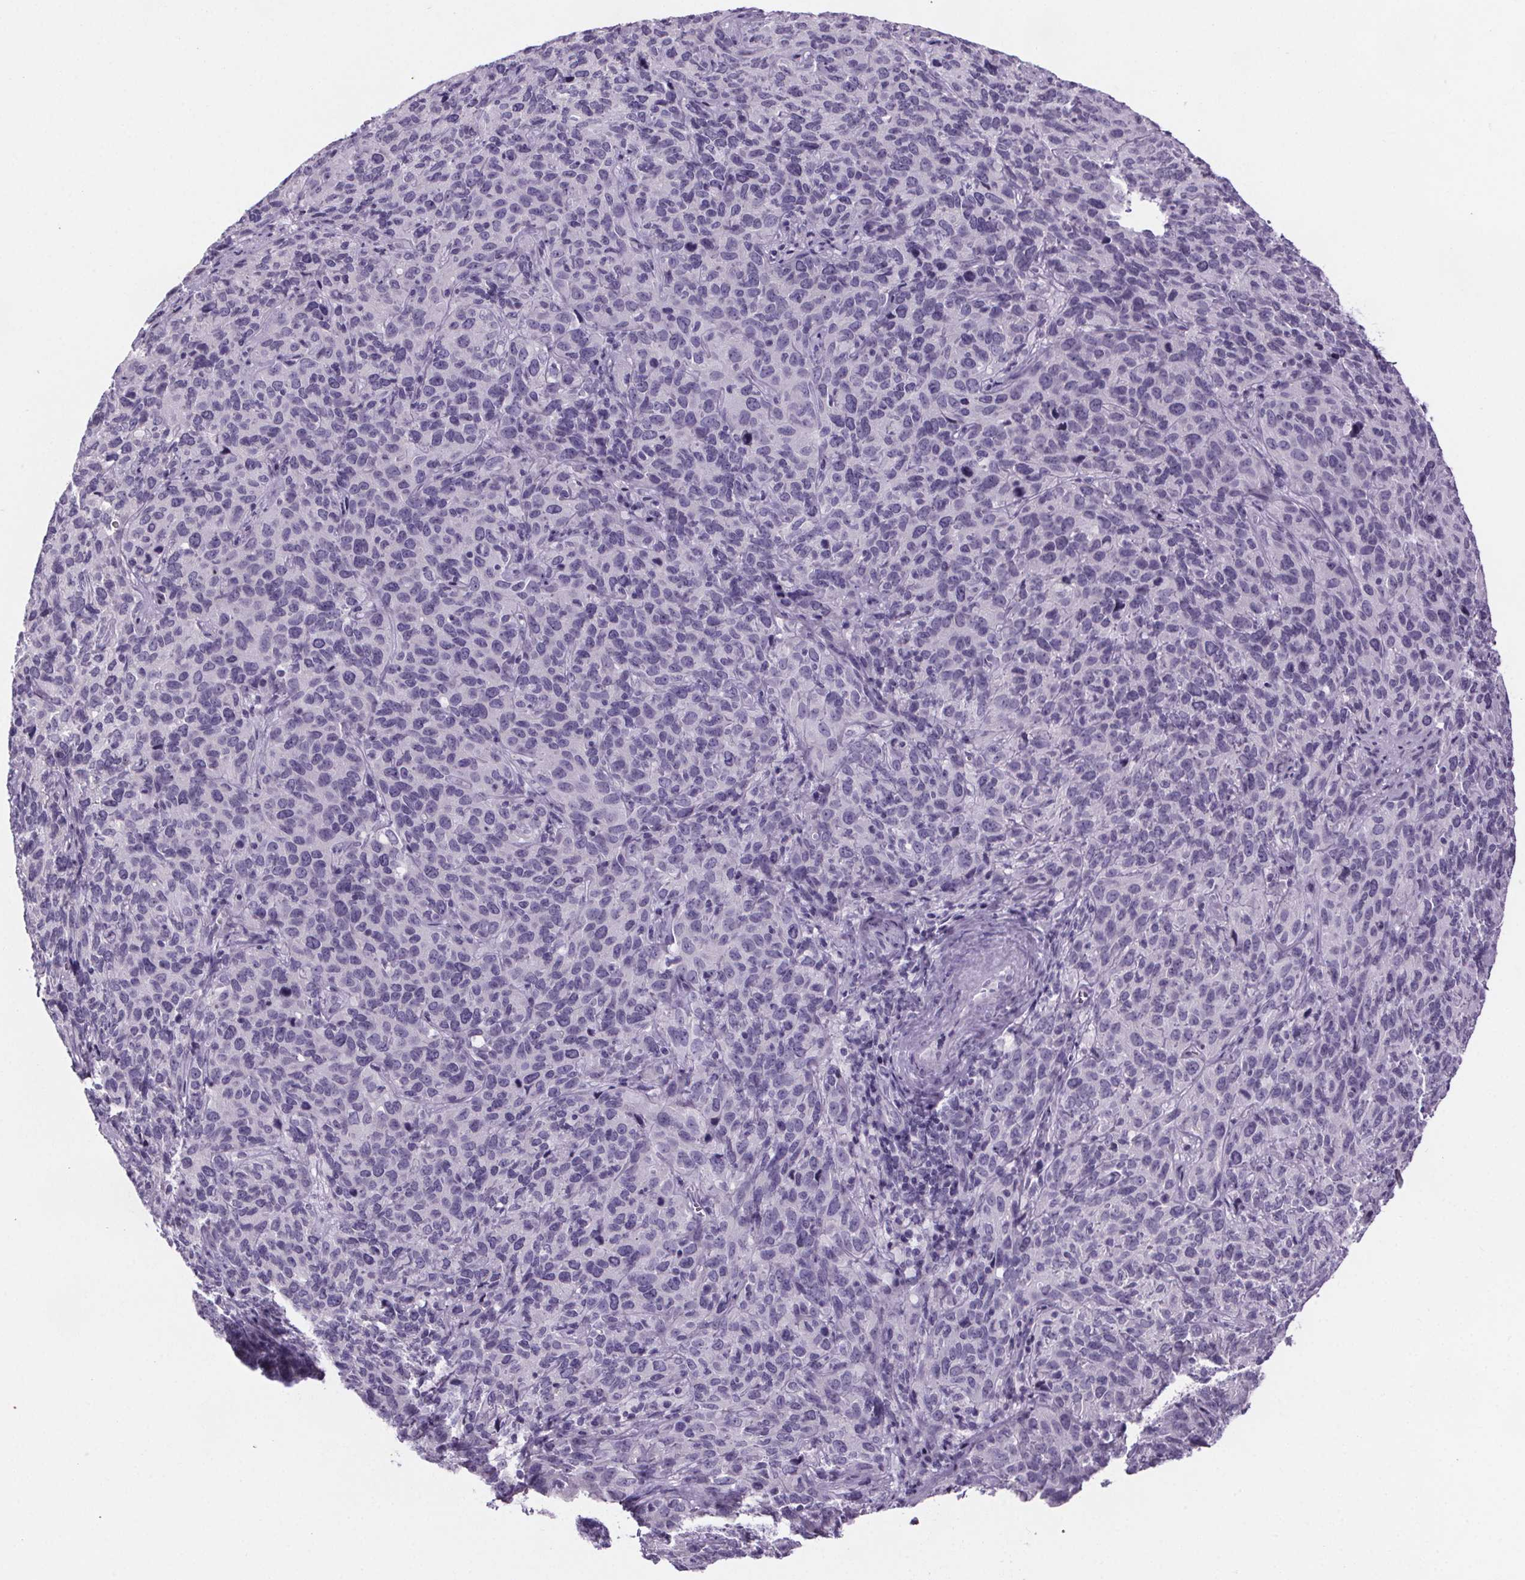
{"staining": {"intensity": "negative", "quantity": "none", "location": "none"}, "tissue": "cervical cancer", "cell_type": "Tumor cells", "image_type": "cancer", "snomed": [{"axis": "morphology", "description": "Squamous cell carcinoma, NOS"}, {"axis": "topography", "description": "Cervix"}], "caption": "Squamous cell carcinoma (cervical) stained for a protein using immunohistochemistry shows no staining tumor cells.", "gene": "CUBN", "patient": {"sex": "female", "age": 51}}